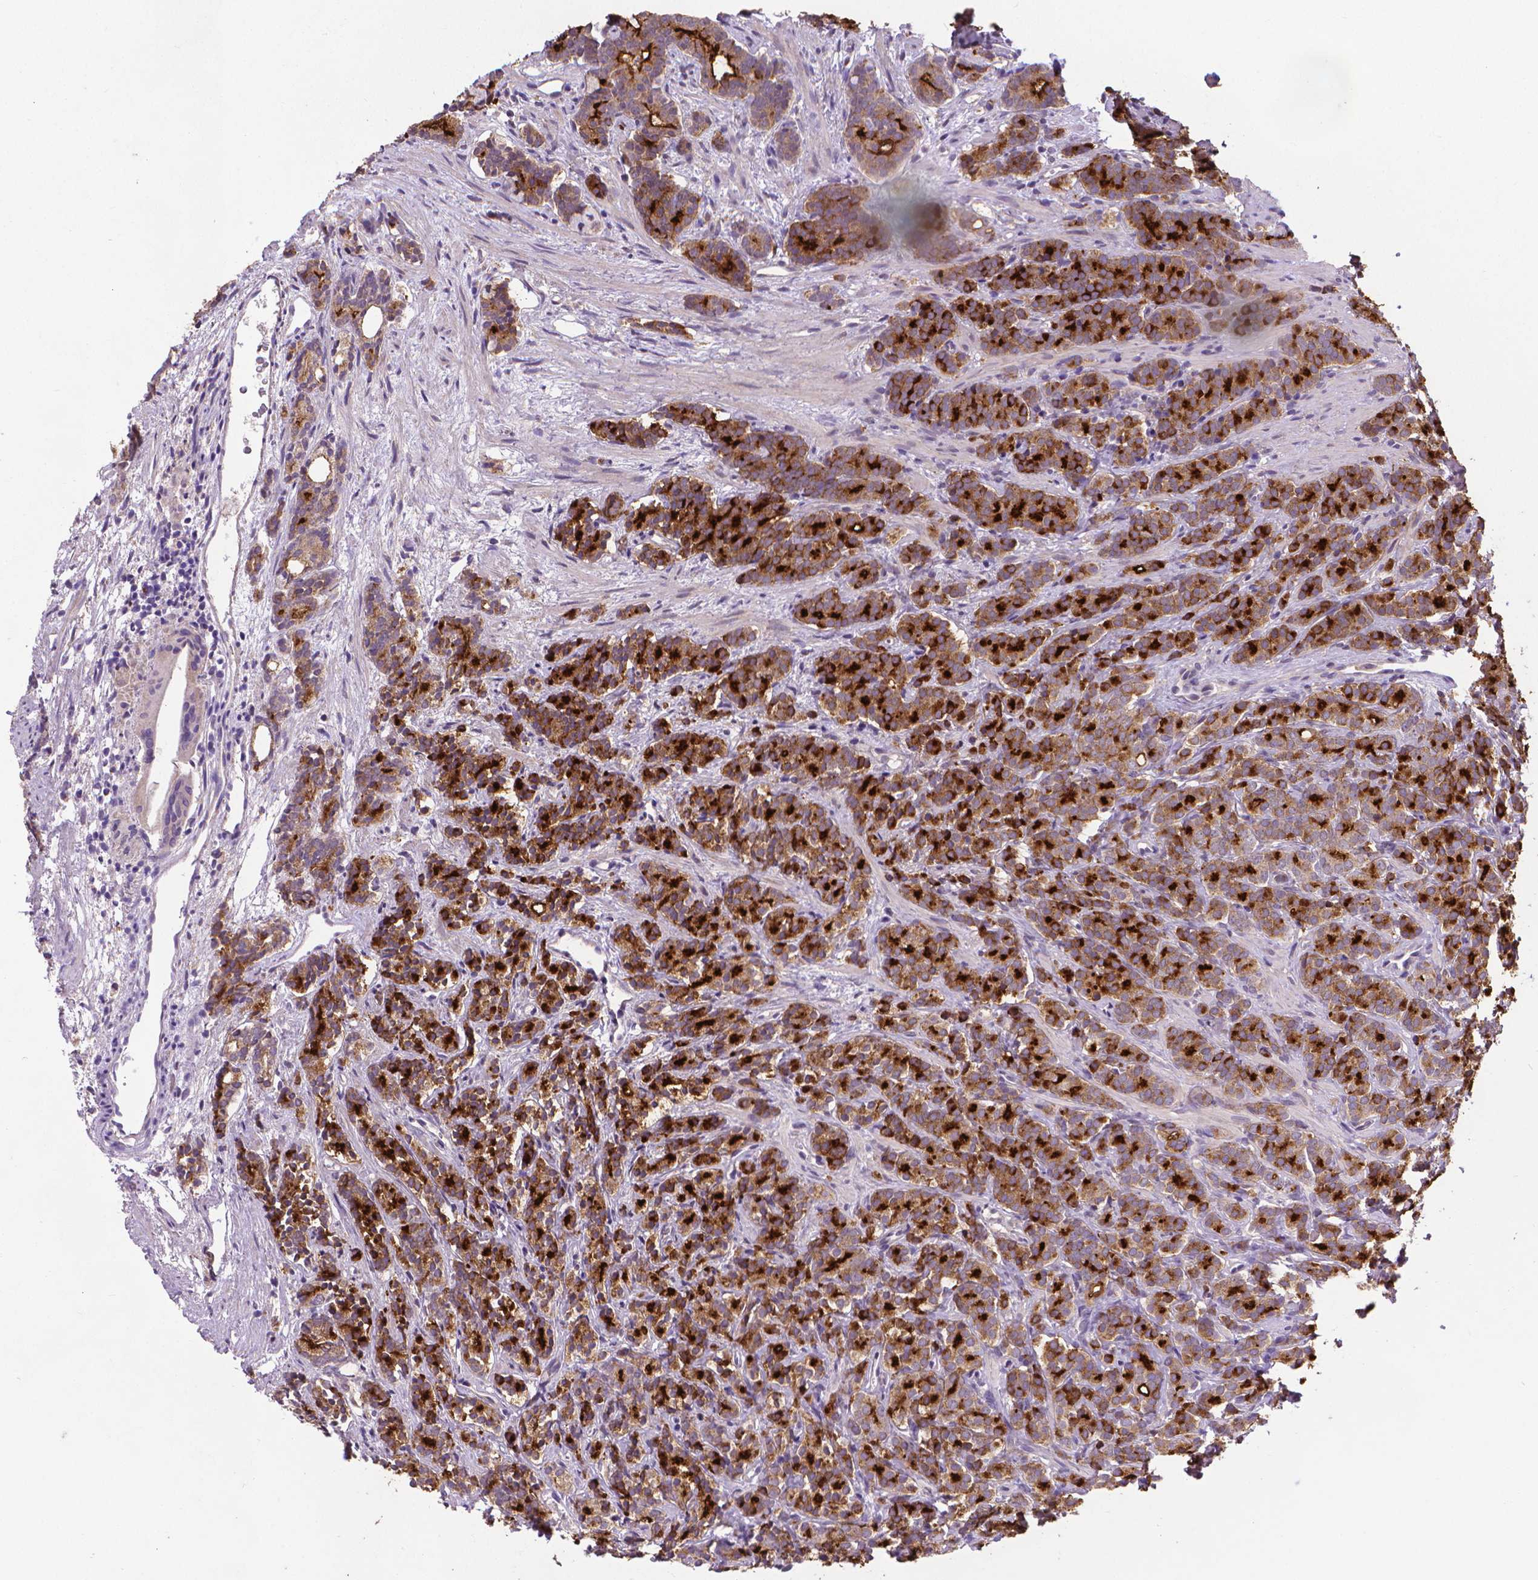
{"staining": {"intensity": "strong", "quantity": "25%-75%", "location": "cytoplasmic/membranous"}, "tissue": "prostate cancer", "cell_type": "Tumor cells", "image_type": "cancer", "snomed": [{"axis": "morphology", "description": "Adenocarcinoma, High grade"}, {"axis": "topography", "description": "Prostate"}], "caption": "Protein positivity by immunohistochemistry (IHC) displays strong cytoplasmic/membranous staining in about 25%-75% of tumor cells in prostate high-grade adenocarcinoma.", "gene": "GPR63", "patient": {"sex": "male", "age": 84}}